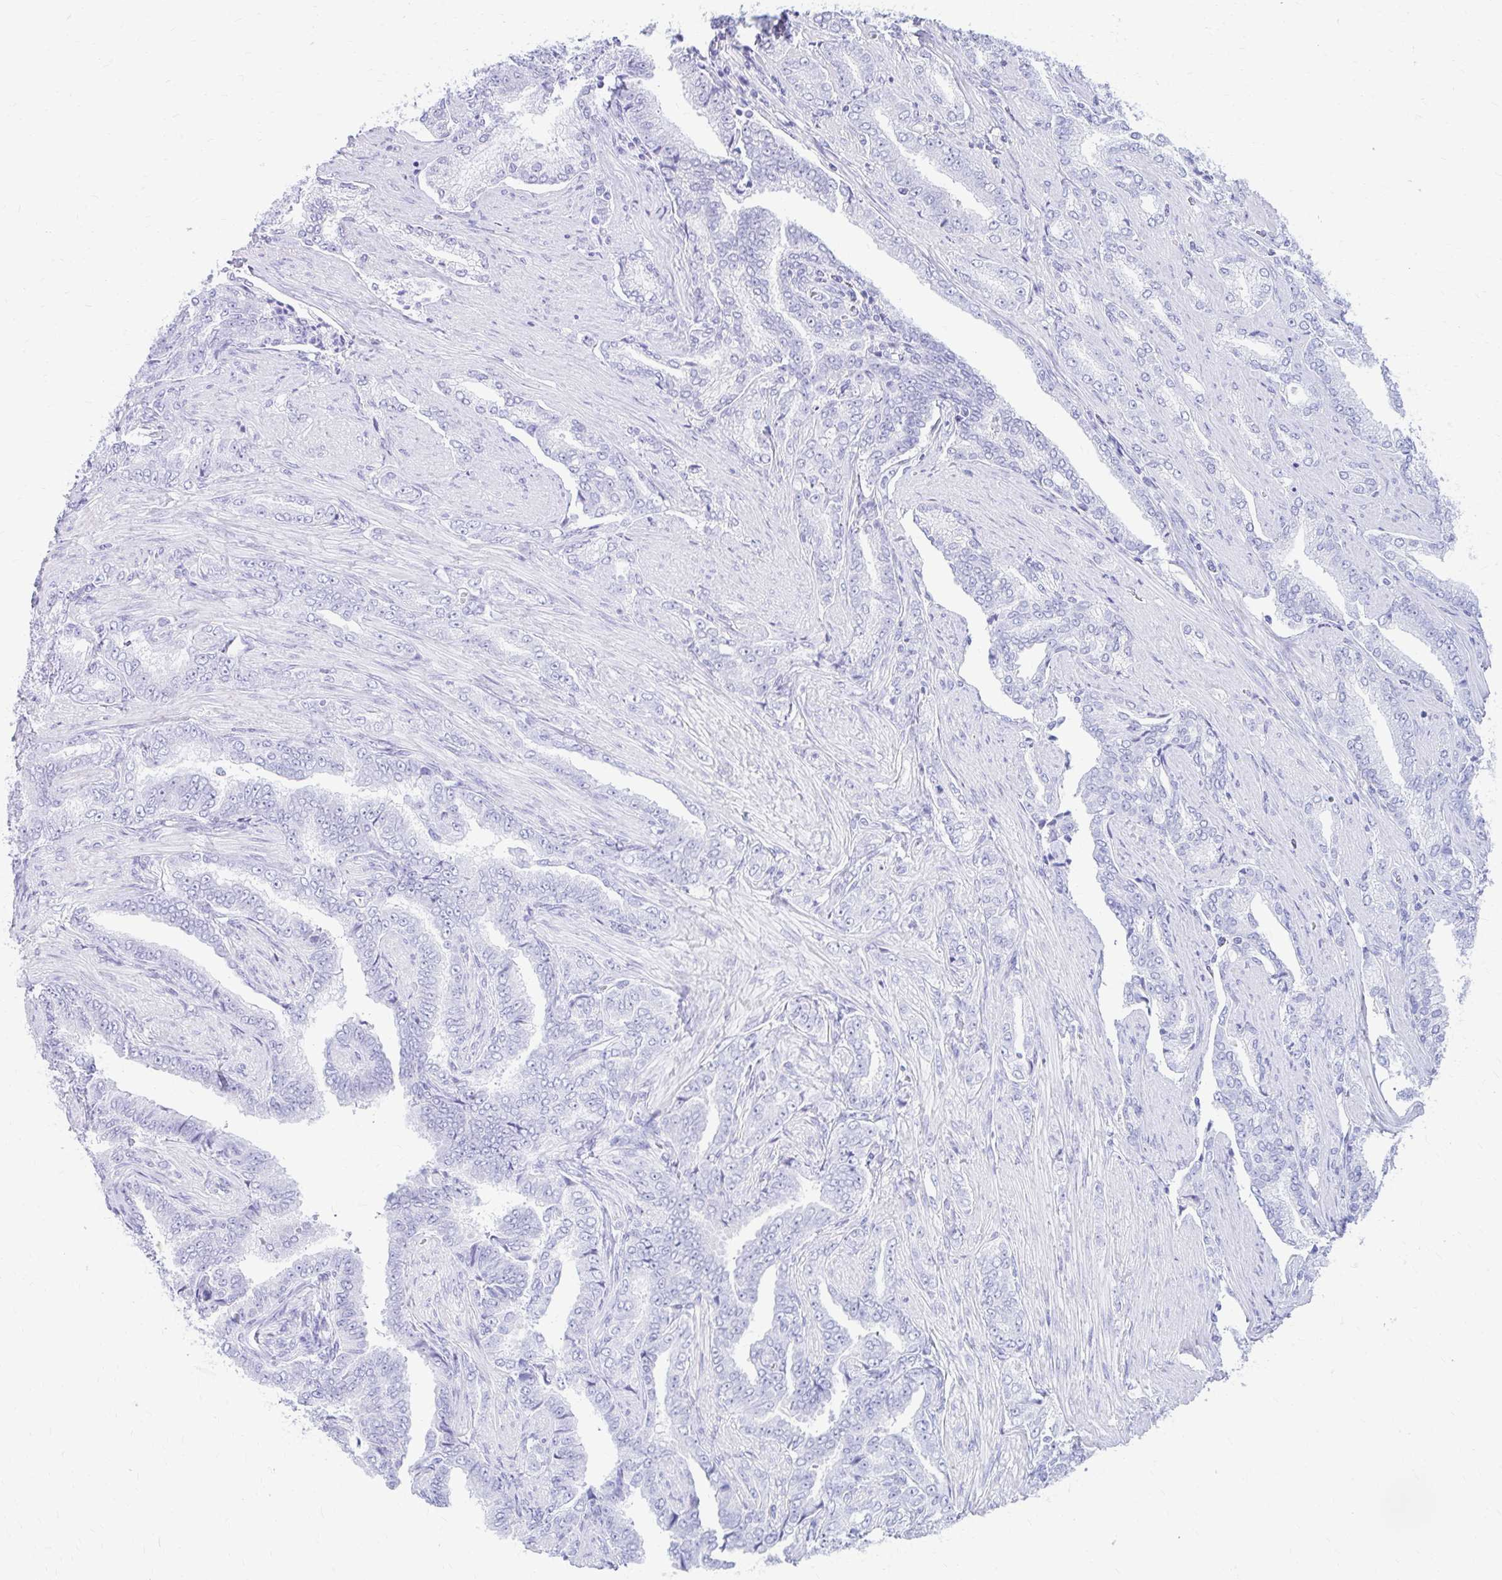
{"staining": {"intensity": "negative", "quantity": "none", "location": "none"}, "tissue": "prostate cancer", "cell_type": "Tumor cells", "image_type": "cancer", "snomed": [{"axis": "morphology", "description": "Adenocarcinoma, High grade"}, {"axis": "topography", "description": "Prostate"}], "caption": "Histopathology image shows no significant protein staining in tumor cells of prostate cancer. The staining is performed using DAB (3,3'-diaminobenzidine) brown chromogen with nuclei counter-stained in using hematoxylin.", "gene": "NSG2", "patient": {"sex": "male", "age": 72}}